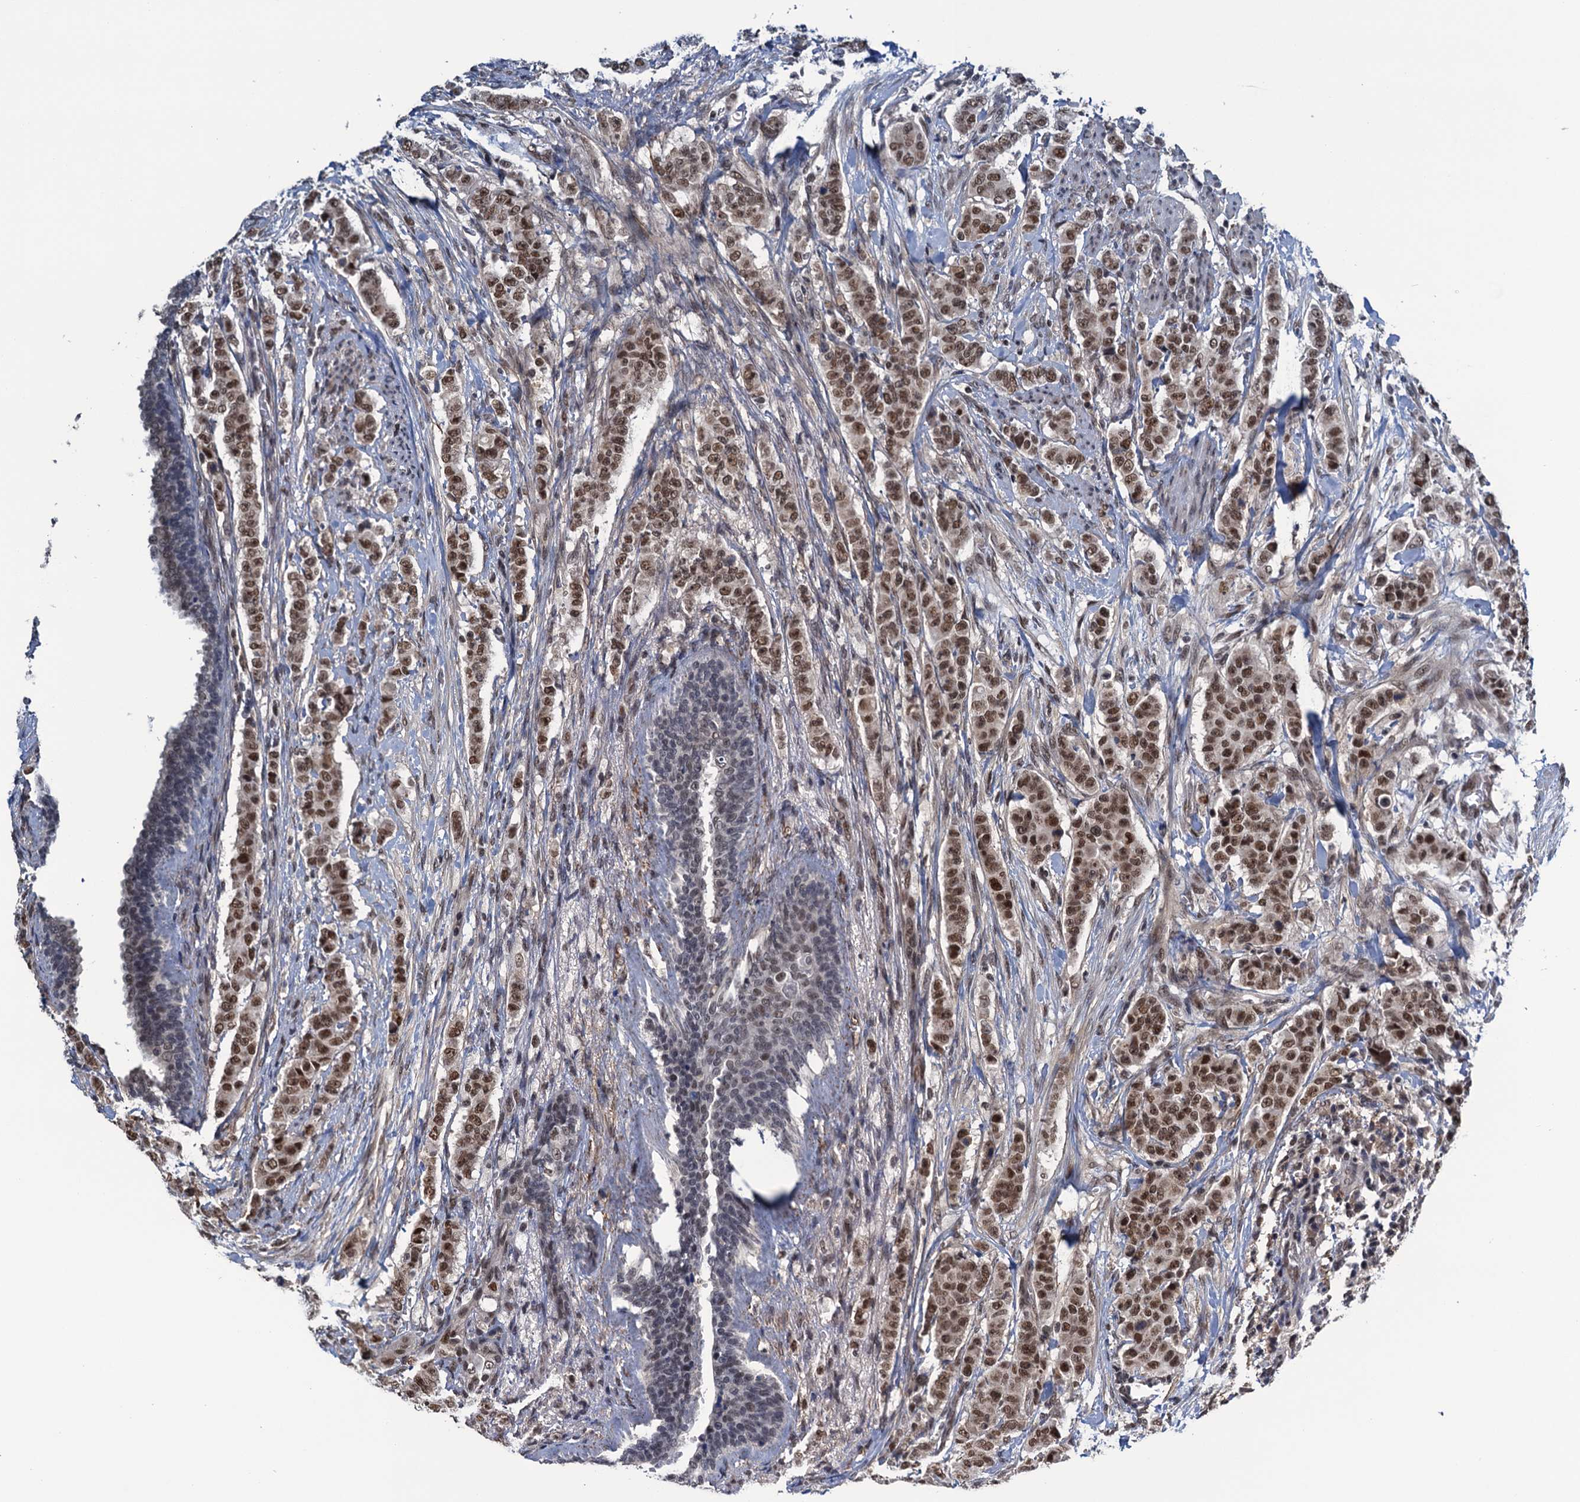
{"staining": {"intensity": "moderate", "quantity": ">75%", "location": "nuclear"}, "tissue": "breast cancer", "cell_type": "Tumor cells", "image_type": "cancer", "snomed": [{"axis": "morphology", "description": "Duct carcinoma"}, {"axis": "topography", "description": "Breast"}], "caption": "Immunohistochemical staining of human breast cancer (invasive ductal carcinoma) demonstrates medium levels of moderate nuclear expression in approximately >75% of tumor cells. (Stains: DAB in brown, nuclei in blue, Microscopy: brightfield microscopy at high magnification).", "gene": "SAE1", "patient": {"sex": "female", "age": 40}}